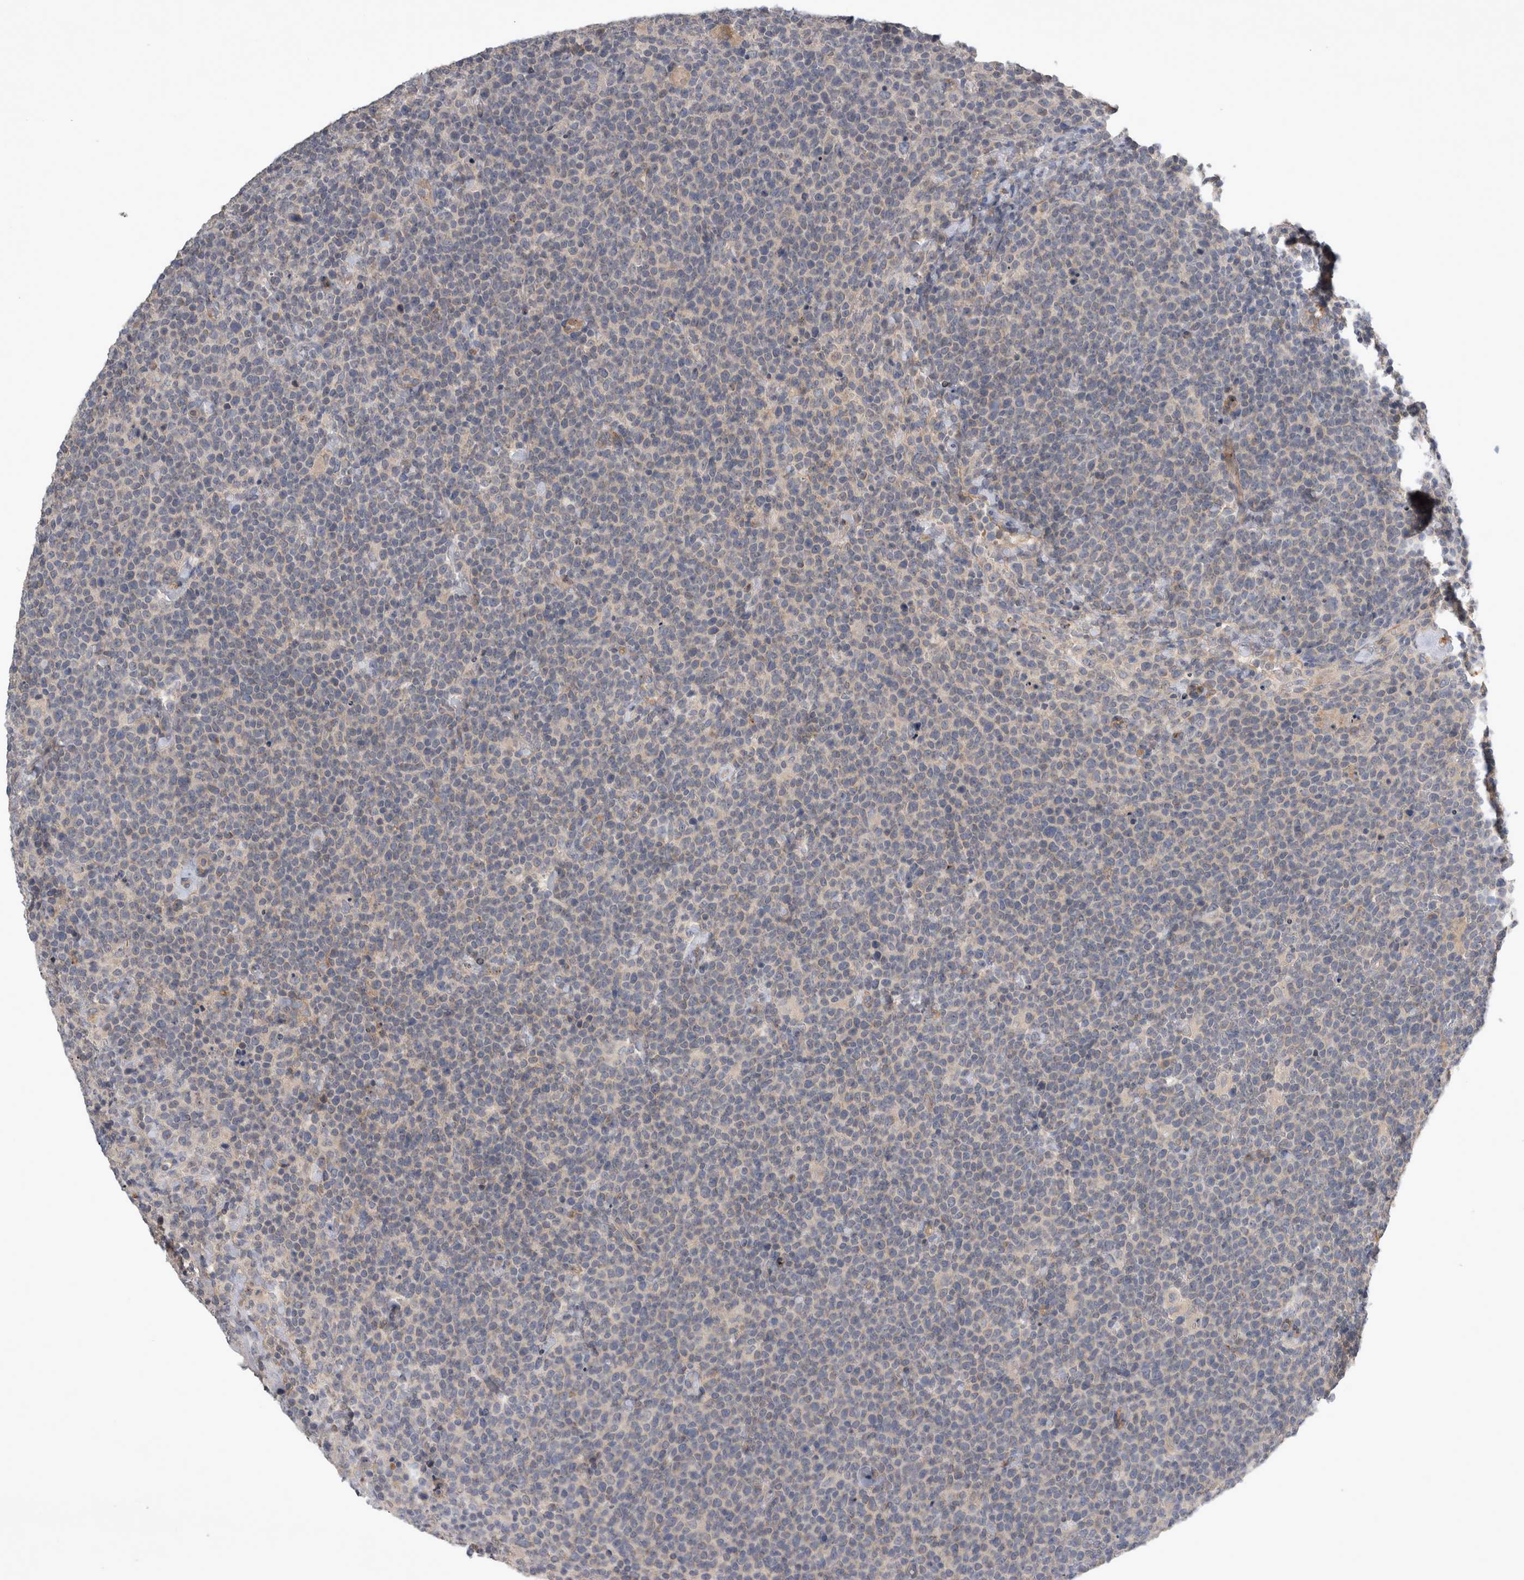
{"staining": {"intensity": "negative", "quantity": "none", "location": "none"}, "tissue": "lymphoma", "cell_type": "Tumor cells", "image_type": "cancer", "snomed": [{"axis": "morphology", "description": "Malignant lymphoma, non-Hodgkin's type, High grade"}, {"axis": "topography", "description": "Lymph node"}], "caption": "The micrograph demonstrates no significant expression in tumor cells of lymphoma.", "gene": "SLC22A11", "patient": {"sex": "male", "age": 61}}